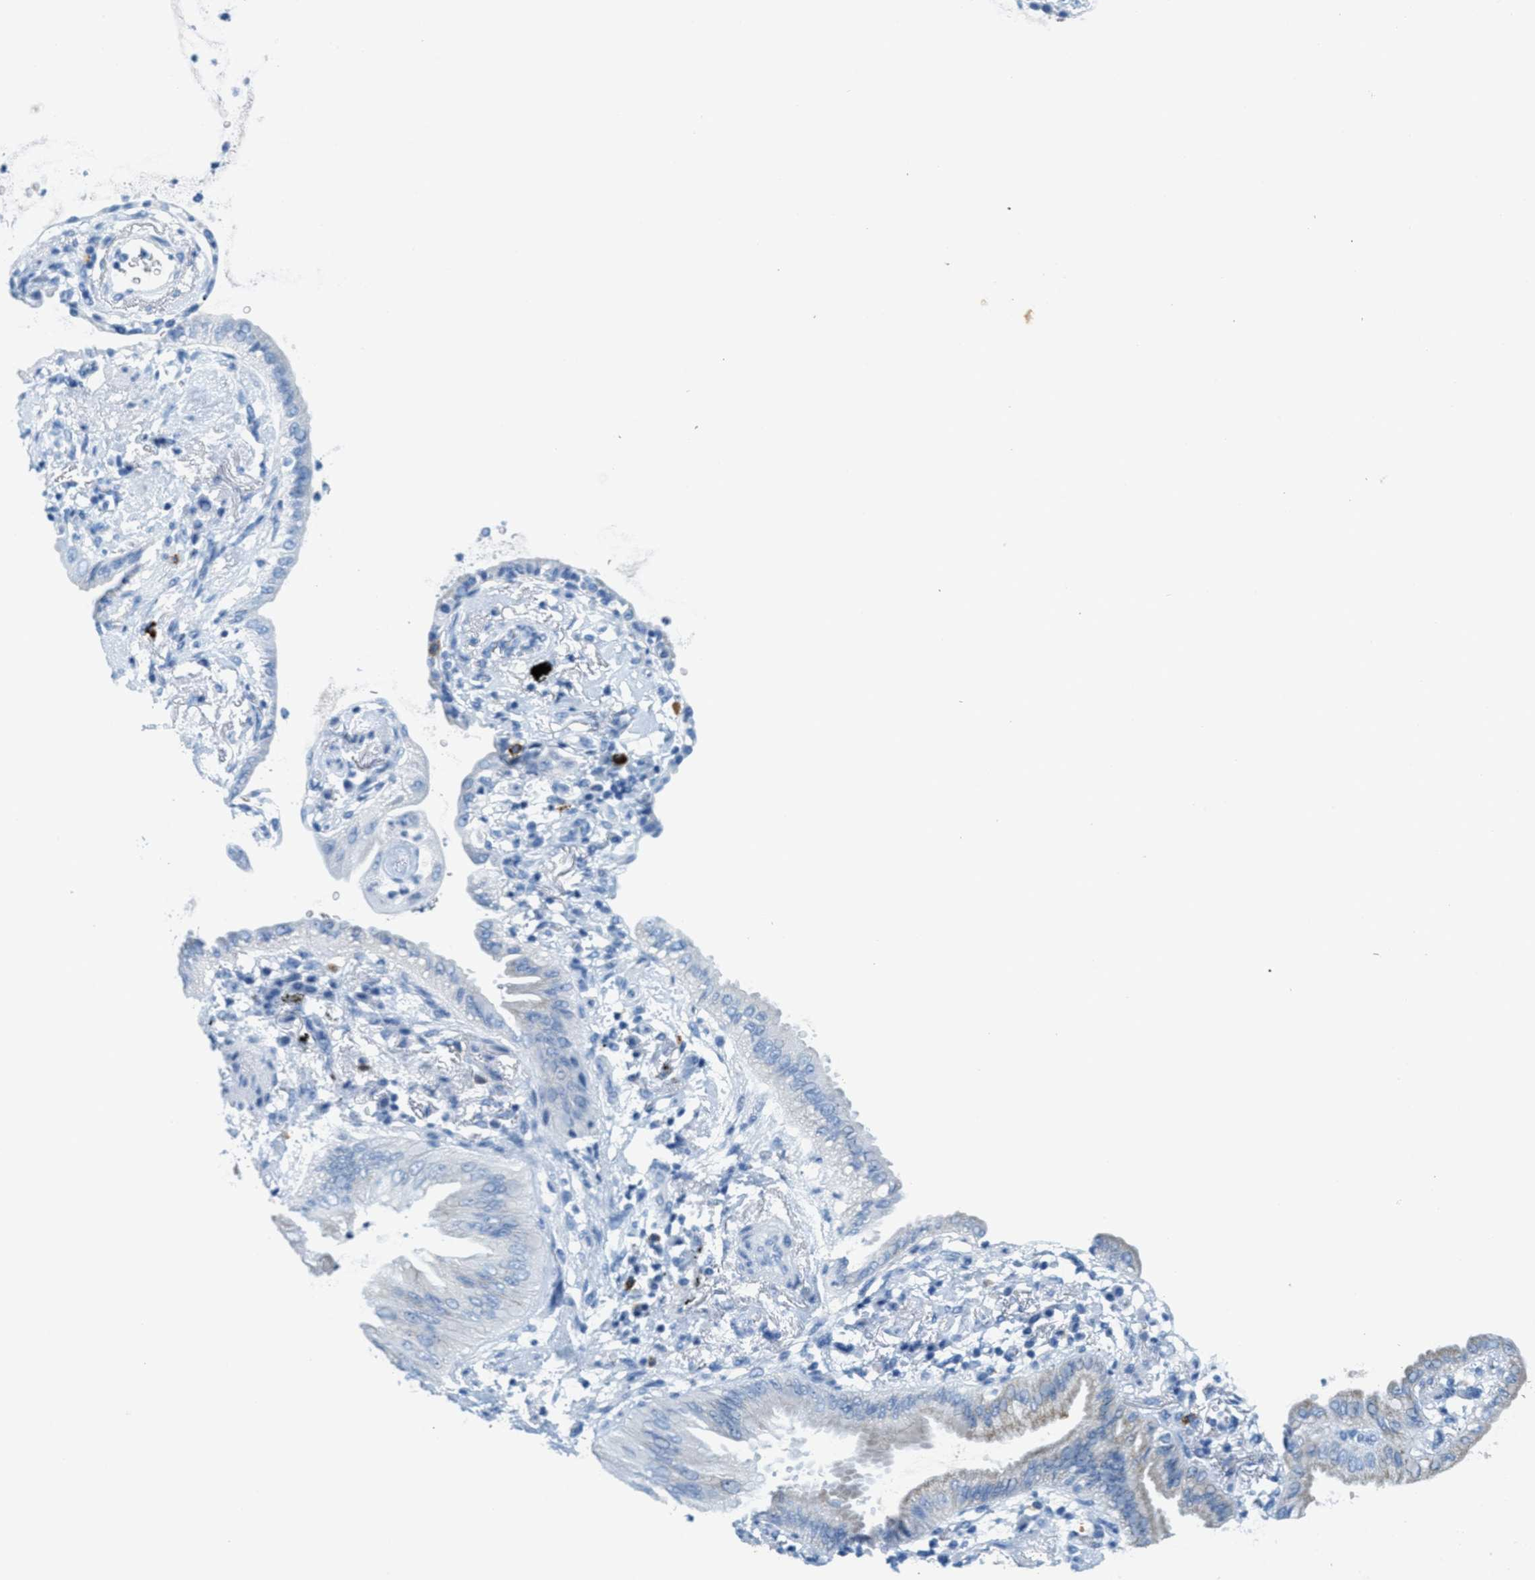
{"staining": {"intensity": "moderate", "quantity": "<25%", "location": "cytoplasmic/membranous"}, "tissue": "lung cancer", "cell_type": "Tumor cells", "image_type": "cancer", "snomed": [{"axis": "morphology", "description": "Adenocarcinoma, NOS"}, {"axis": "topography", "description": "Lung"}], "caption": "Moderate cytoplasmic/membranous staining for a protein is identified in approximately <25% of tumor cells of lung cancer using immunohistochemistry (IHC).", "gene": "GPM6A", "patient": {"sex": "female", "age": 70}}